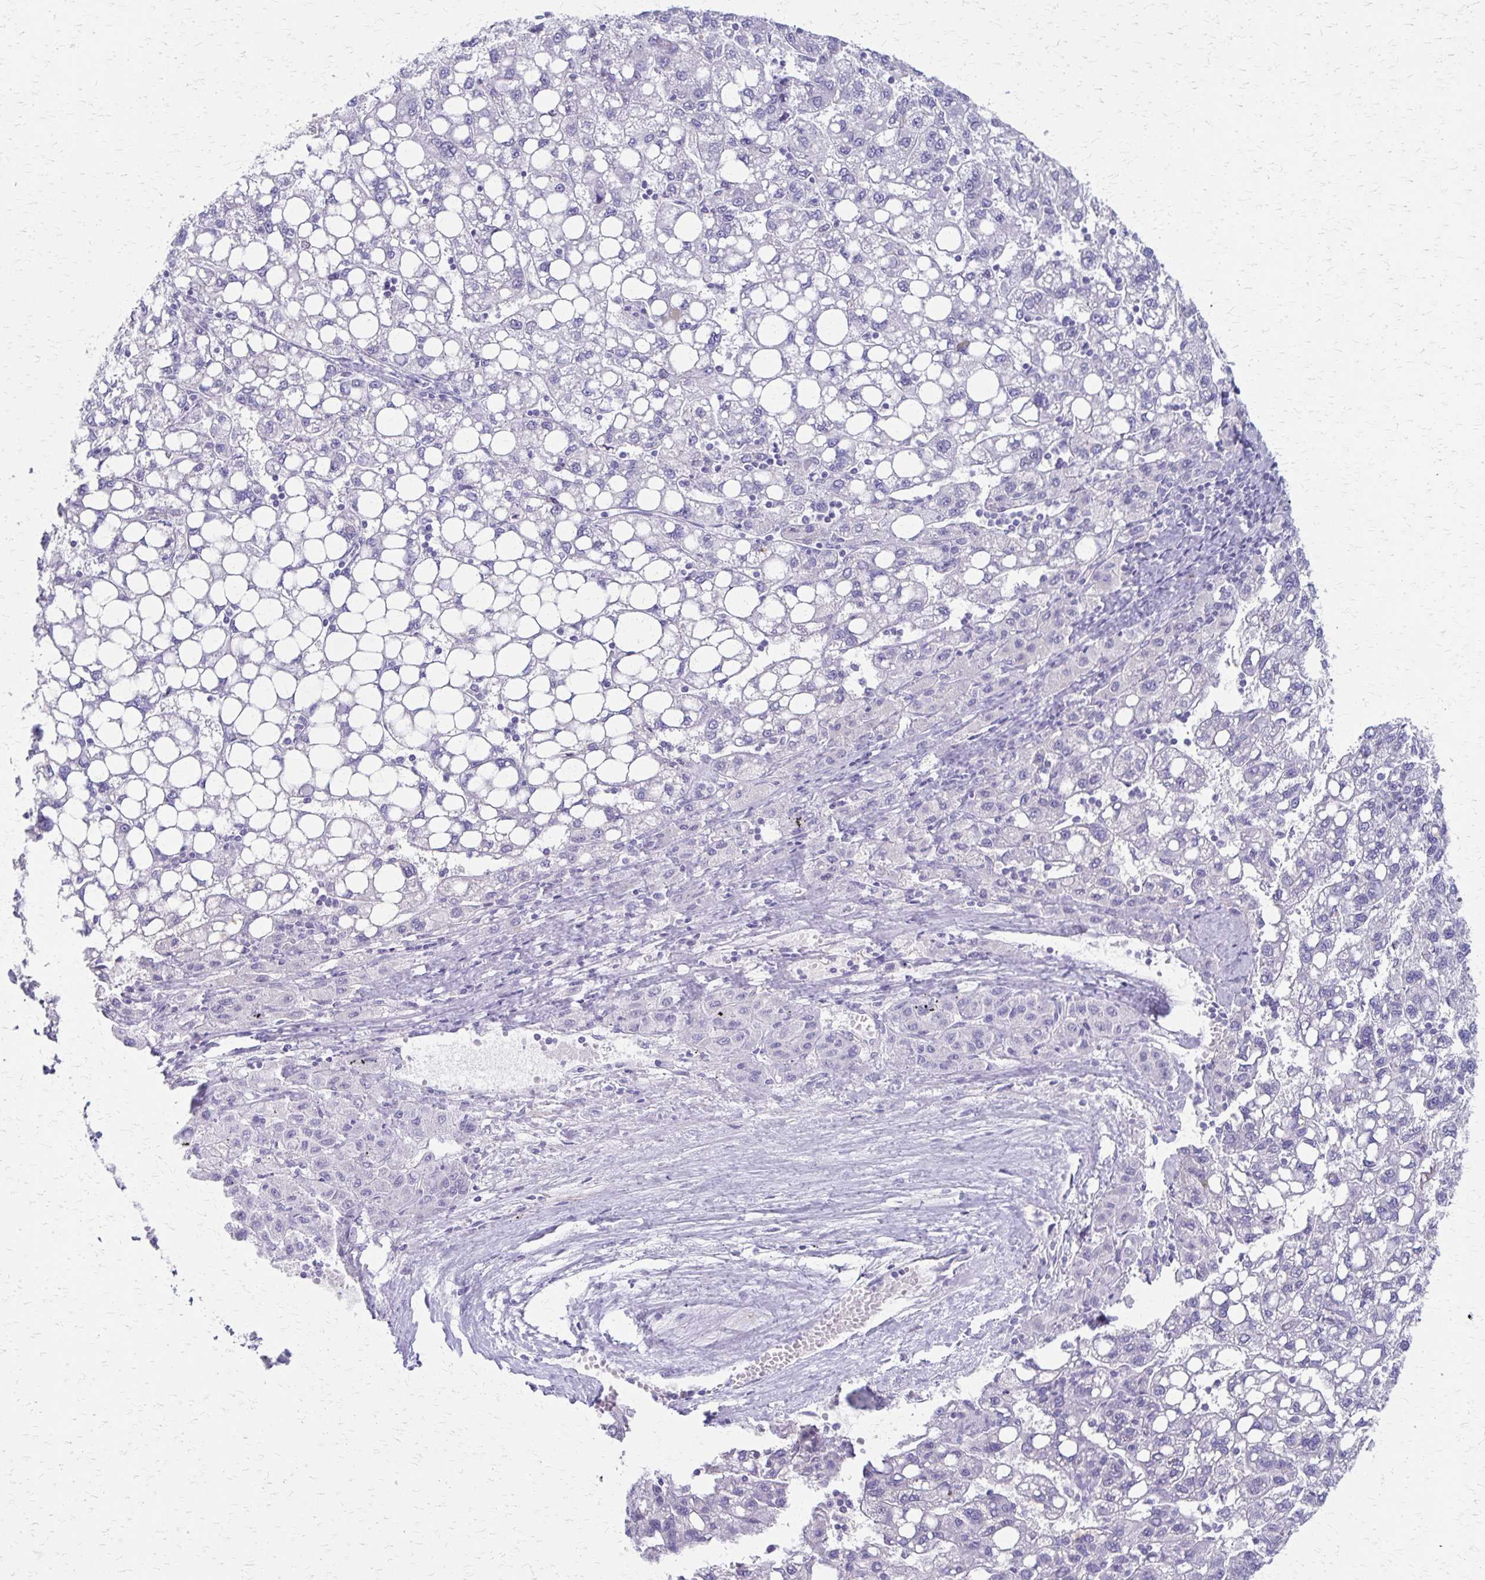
{"staining": {"intensity": "negative", "quantity": "none", "location": "none"}, "tissue": "liver cancer", "cell_type": "Tumor cells", "image_type": "cancer", "snomed": [{"axis": "morphology", "description": "Carcinoma, Hepatocellular, NOS"}, {"axis": "topography", "description": "Liver"}], "caption": "There is no significant staining in tumor cells of liver cancer.", "gene": "ZSCAN5B", "patient": {"sex": "female", "age": 82}}